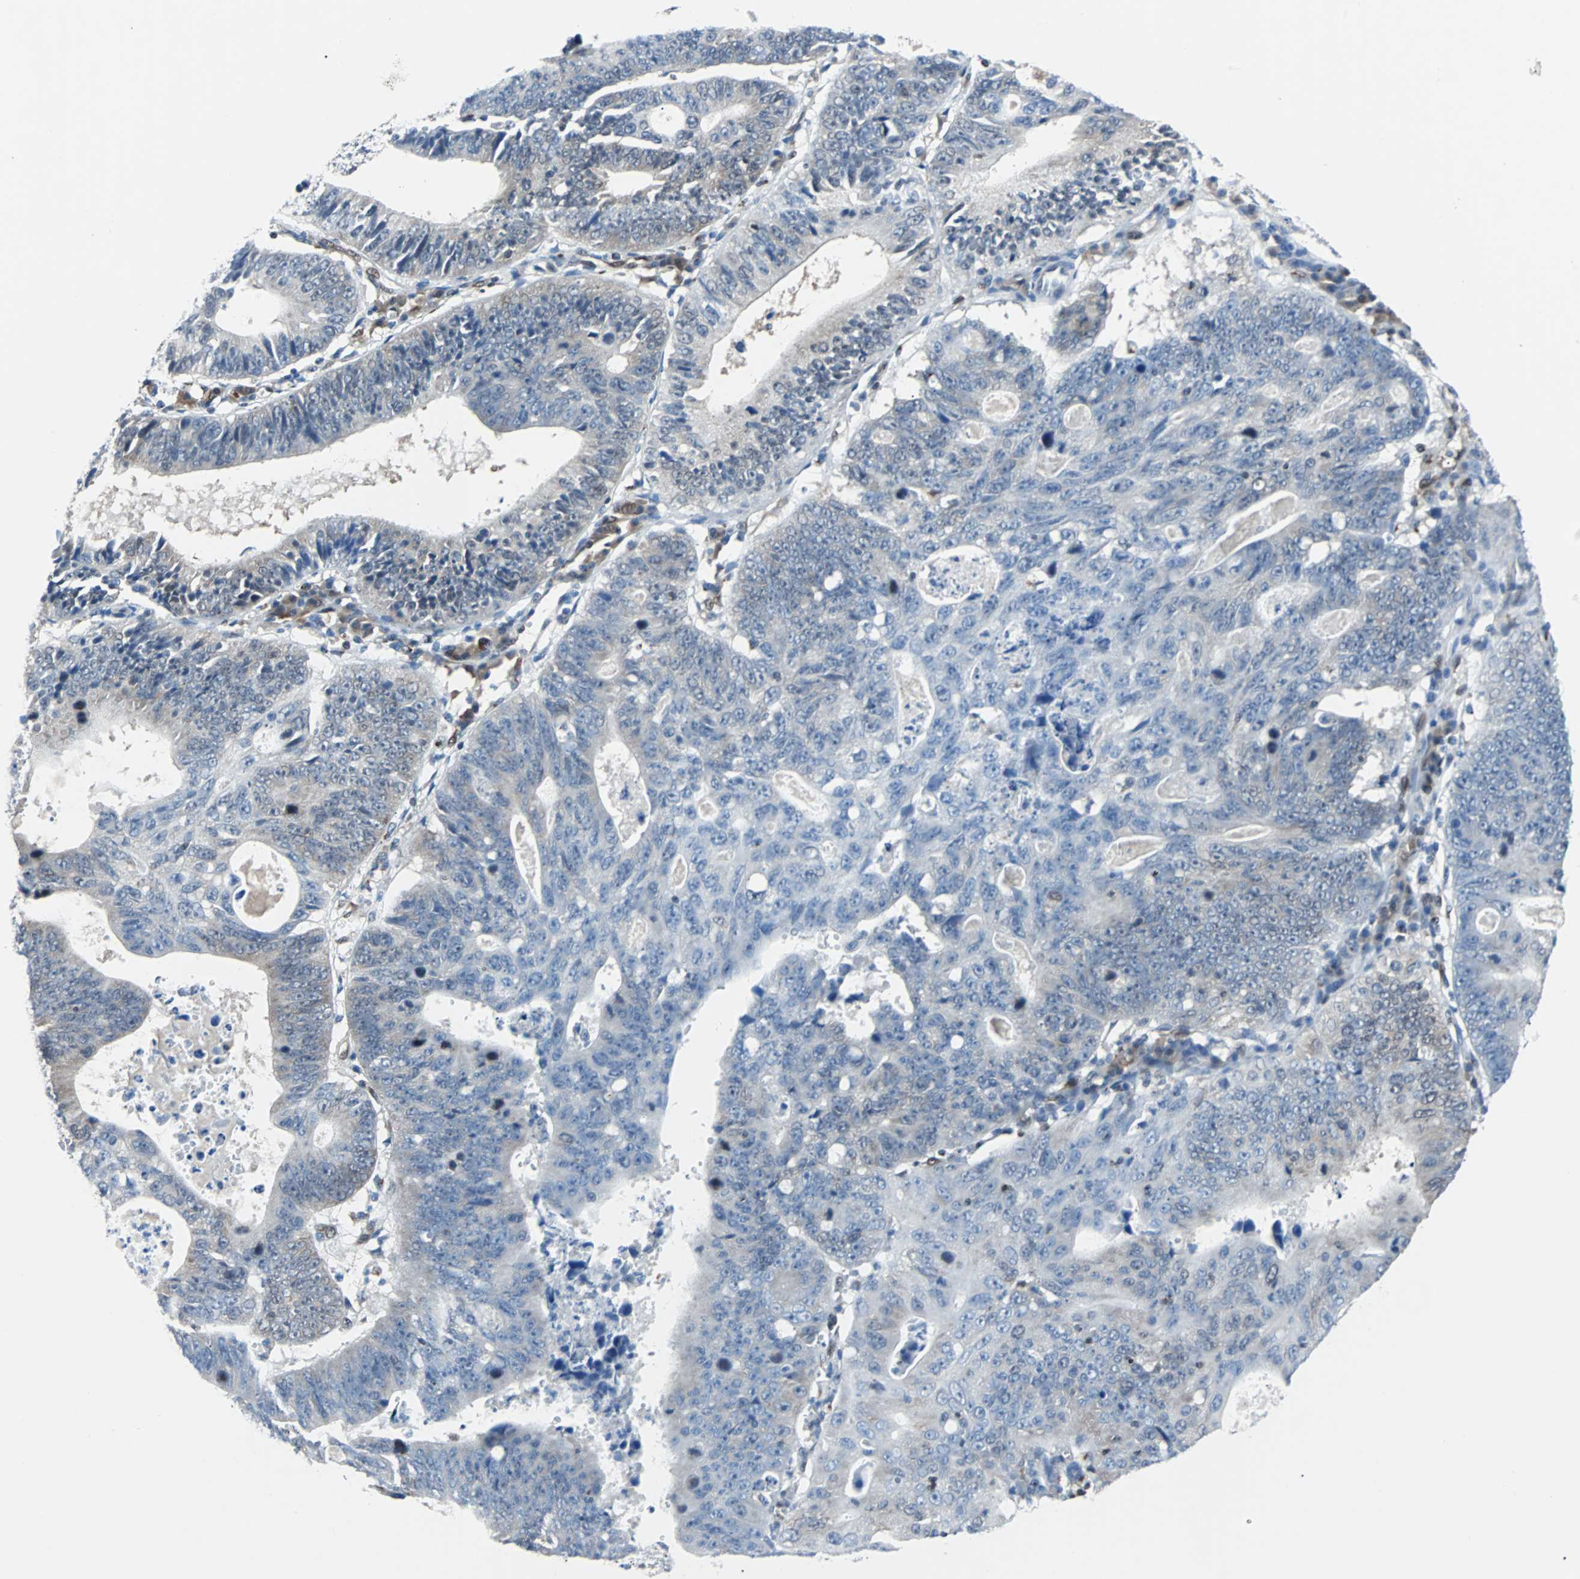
{"staining": {"intensity": "negative", "quantity": "none", "location": "none"}, "tissue": "stomach cancer", "cell_type": "Tumor cells", "image_type": "cancer", "snomed": [{"axis": "morphology", "description": "Adenocarcinoma, NOS"}, {"axis": "topography", "description": "Stomach"}], "caption": "This is a photomicrograph of immunohistochemistry staining of stomach adenocarcinoma, which shows no expression in tumor cells.", "gene": "MAP2K6", "patient": {"sex": "male", "age": 59}}